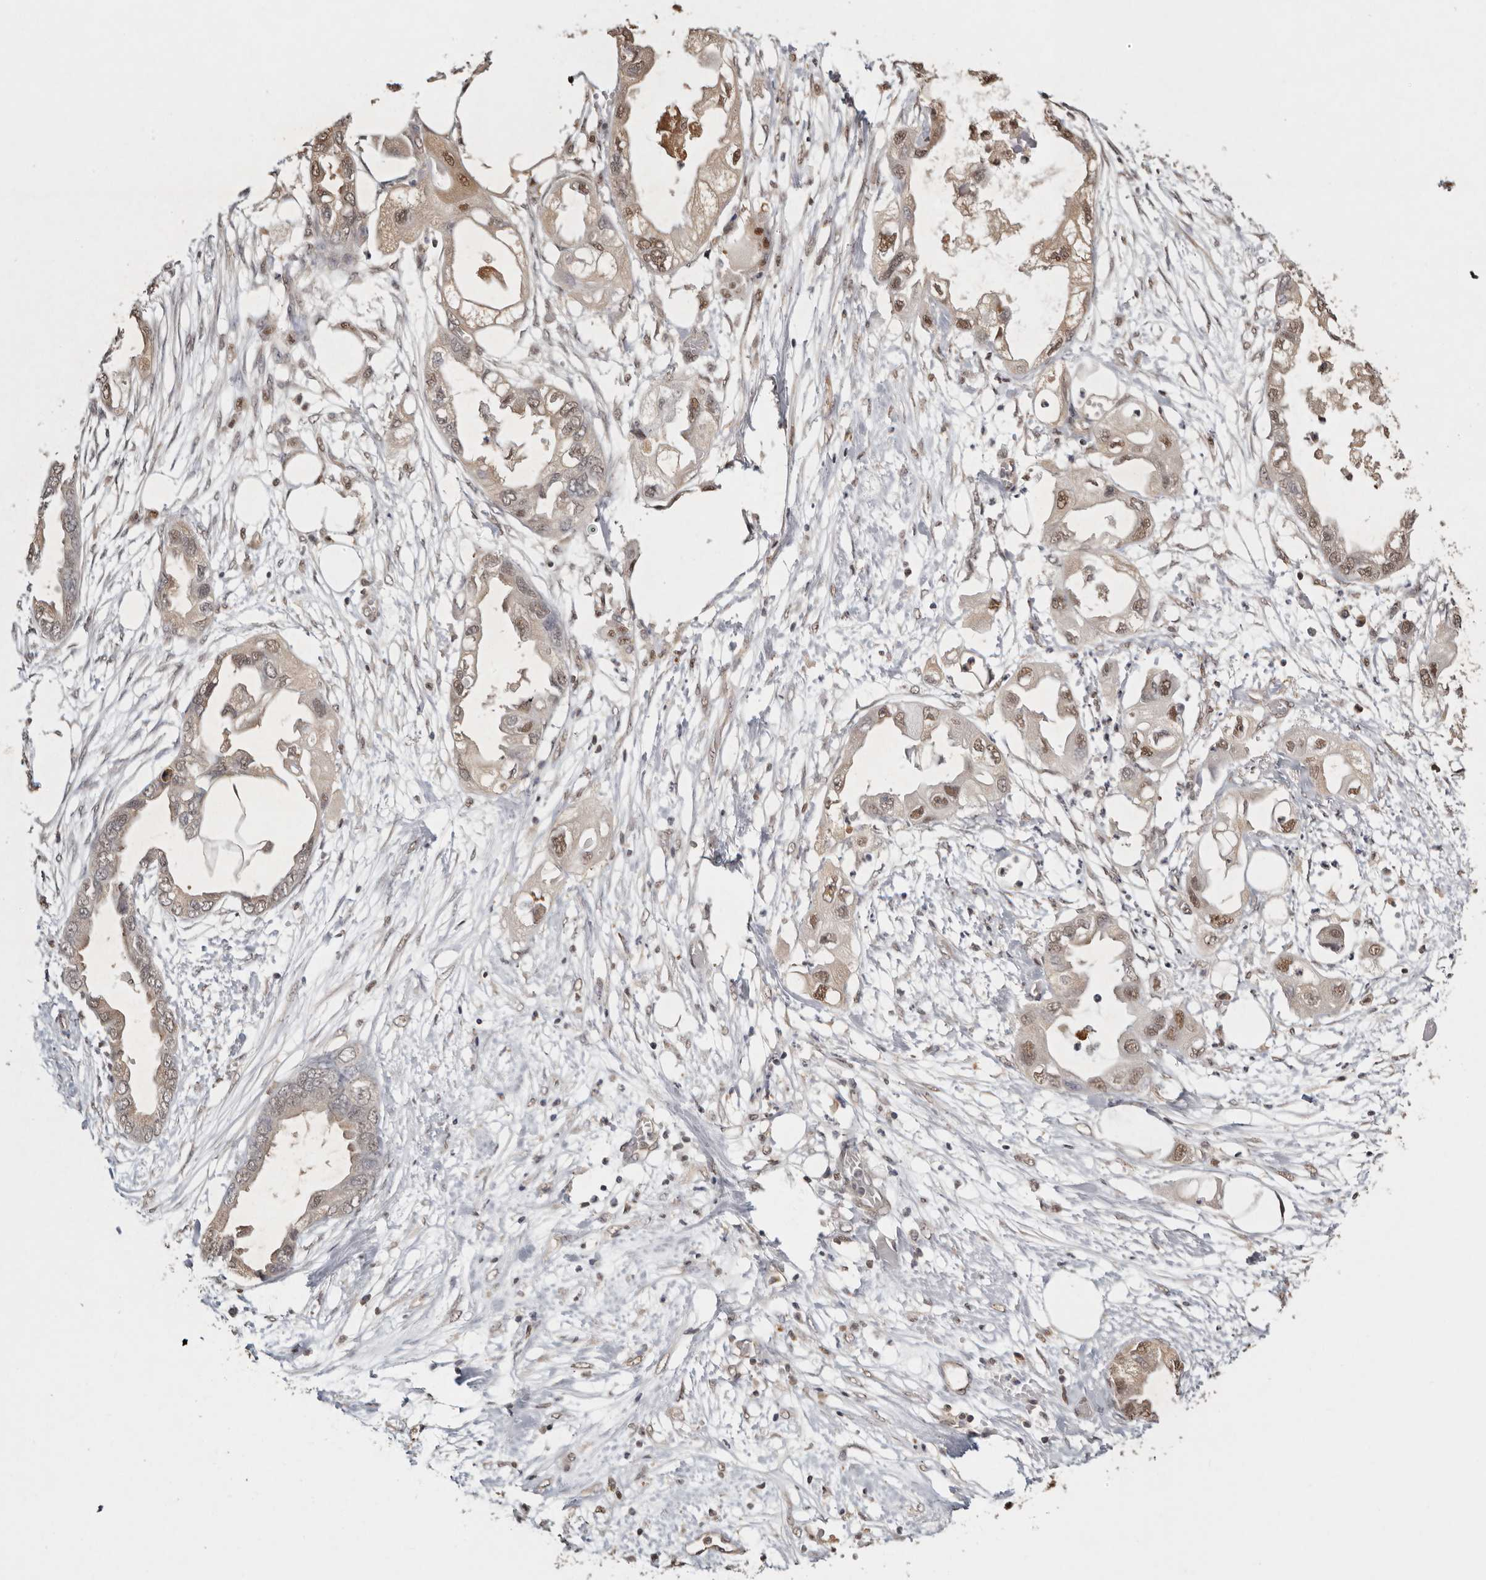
{"staining": {"intensity": "moderate", "quantity": ">75%", "location": "nuclear"}, "tissue": "endometrial cancer", "cell_type": "Tumor cells", "image_type": "cancer", "snomed": [{"axis": "morphology", "description": "Adenocarcinoma, NOS"}, {"axis": "morphology", "description": "Adenocarcinoma, metastatic, NOS"}, {"axis": "topography", "description": "Adipose tissue"}, {"axis": "topography", "description": "Endometrium"}], "caption": "This image demonstrates immunohistochemistry (IHC) staining of adenocarcinoma (endometrial), with medium moderate nuclear expression in about >75% of tumor cells.", "gene": "PSMA5", "patient": {"sex": "female", "age": 67}}